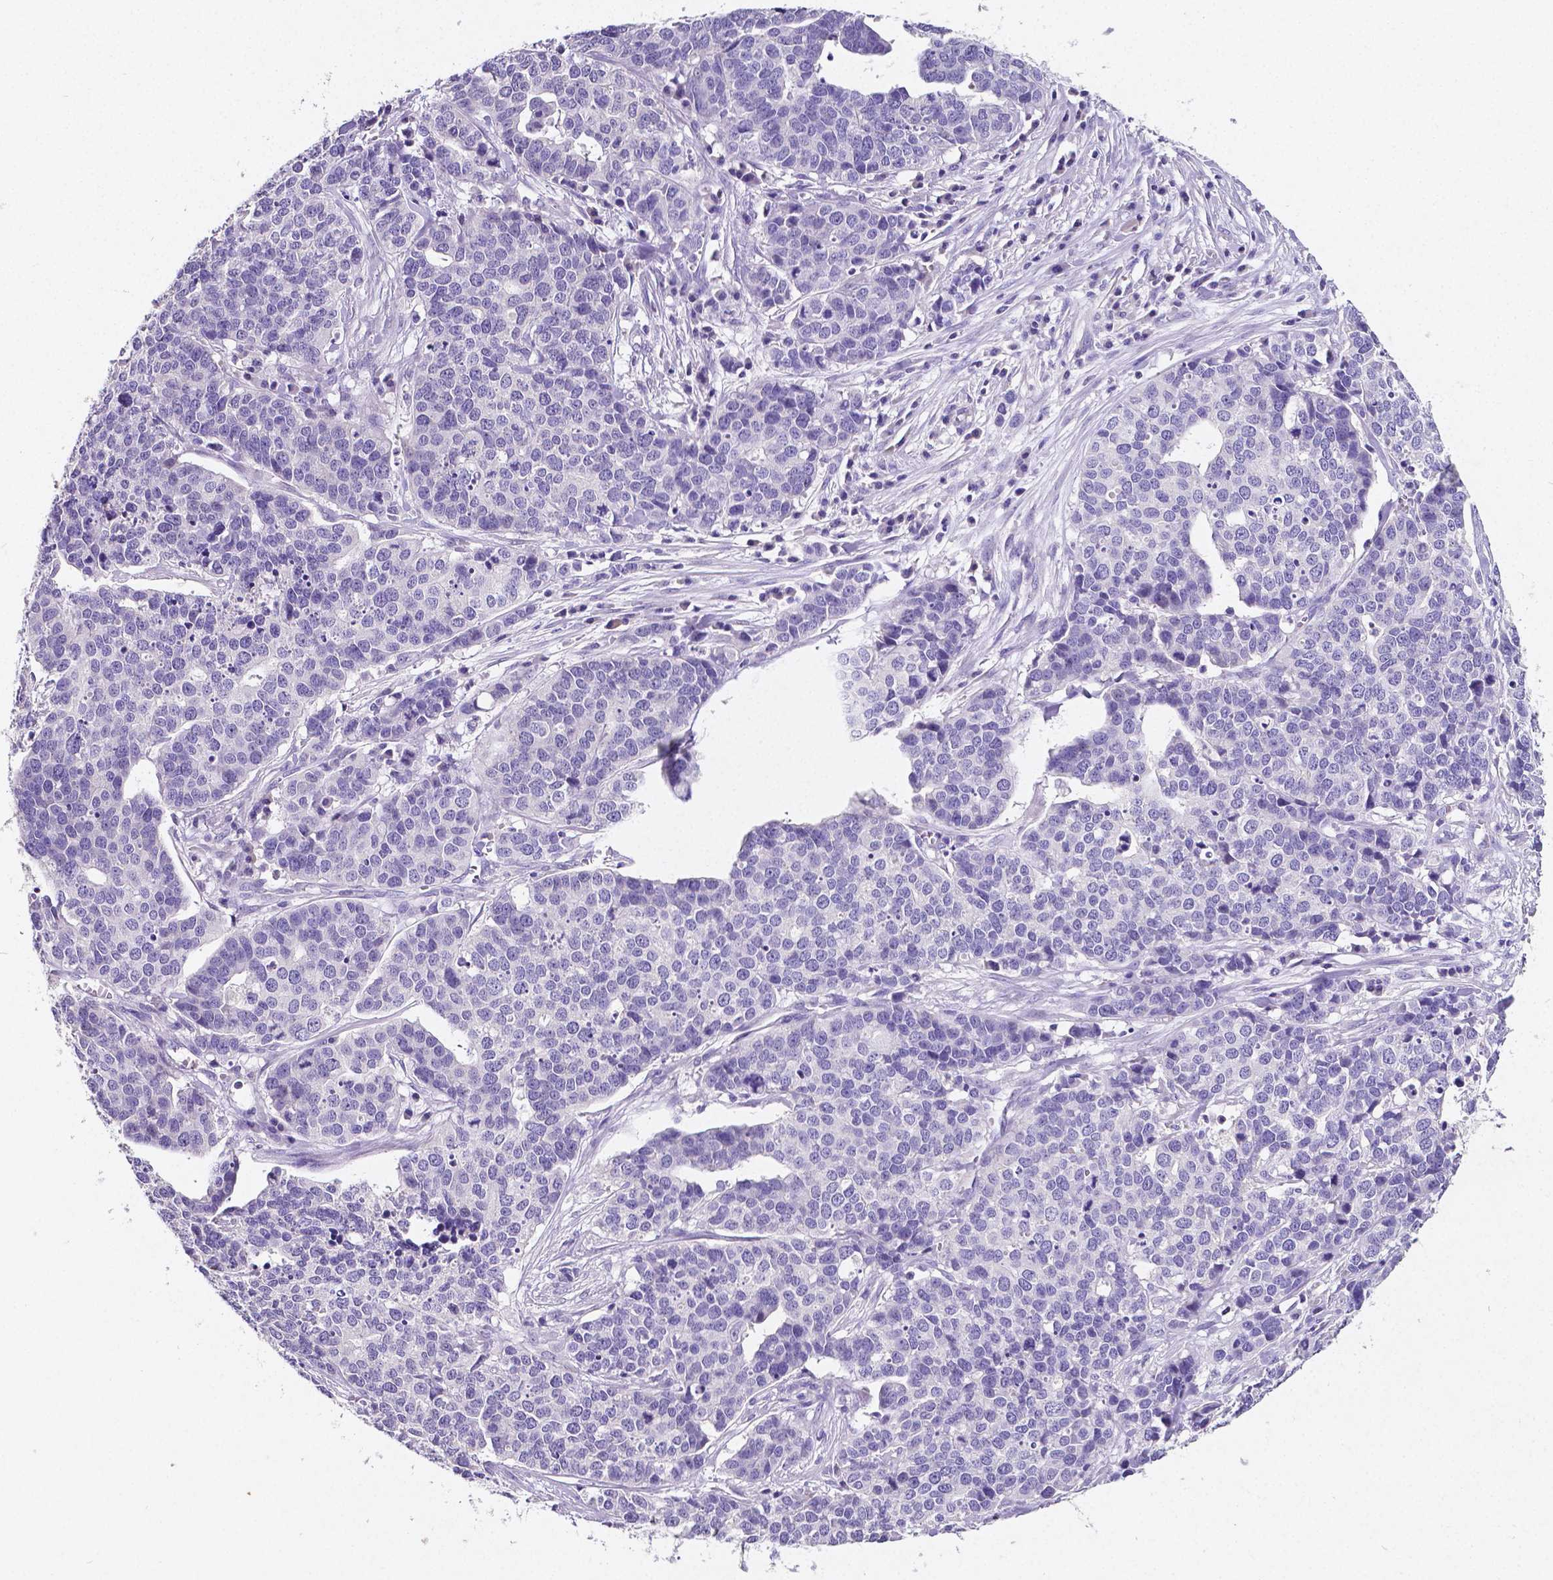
{"staining": {"intensity": "negative", "quantity": "none", "location": "none"}, "tissue": "ovarian cancer", "cell_type": "Tumor cells", "image_type": "cancer", "snomed": [{"axis": "morphology", "description": "Carcinoma, endometroid"}, {"axis": "topography", "description": "Ovary"}], "caption": "Ovarian cancer was stained to show a protein in brown. There is no significant staining in tumor cells.", "gene": "SATB2", "patient": {"sex": "female", "age": 65}}